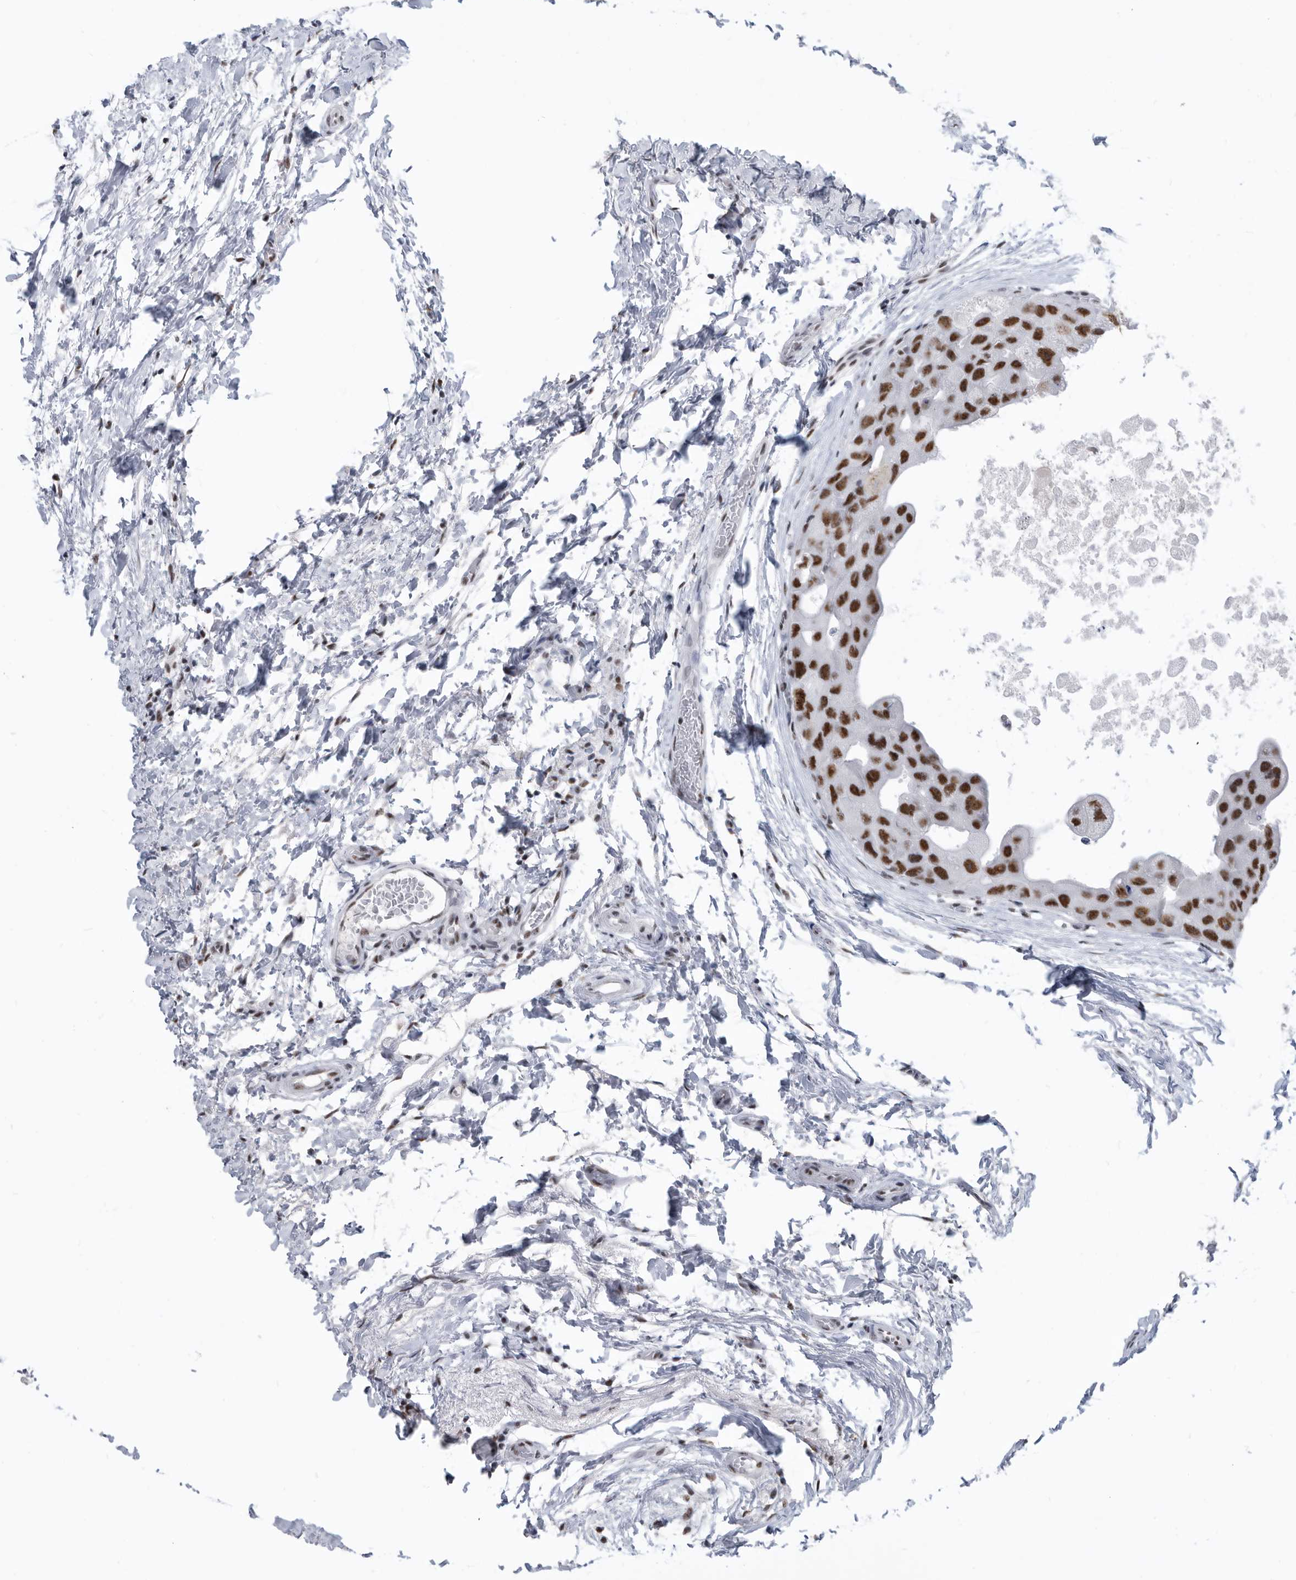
{"staining": {"intensity": "strong", "quantity": ">75%", "location": "nuclear"}, "tissue": "breast cancer", "cell_type": "Tumor cells", "image_type": "cancer", "snomed": [{"axis": "morphology", "description": "Duct carcinoma"}, {"axis": "topography", "description": "Breast"}], "caption": "The immunohistochemical stain labels strong nuclear positivity in tumor cells of breast infiltrating ductal carcinoma tissue. The protein is stained brown, and the nuclei are stained in blue (DAB (3,3'-diaminobenzidine) IHC with brightfield microscopy, high magnification).", "gene": "SF3A1", "patient": {"sex": "female", "age": 62}}